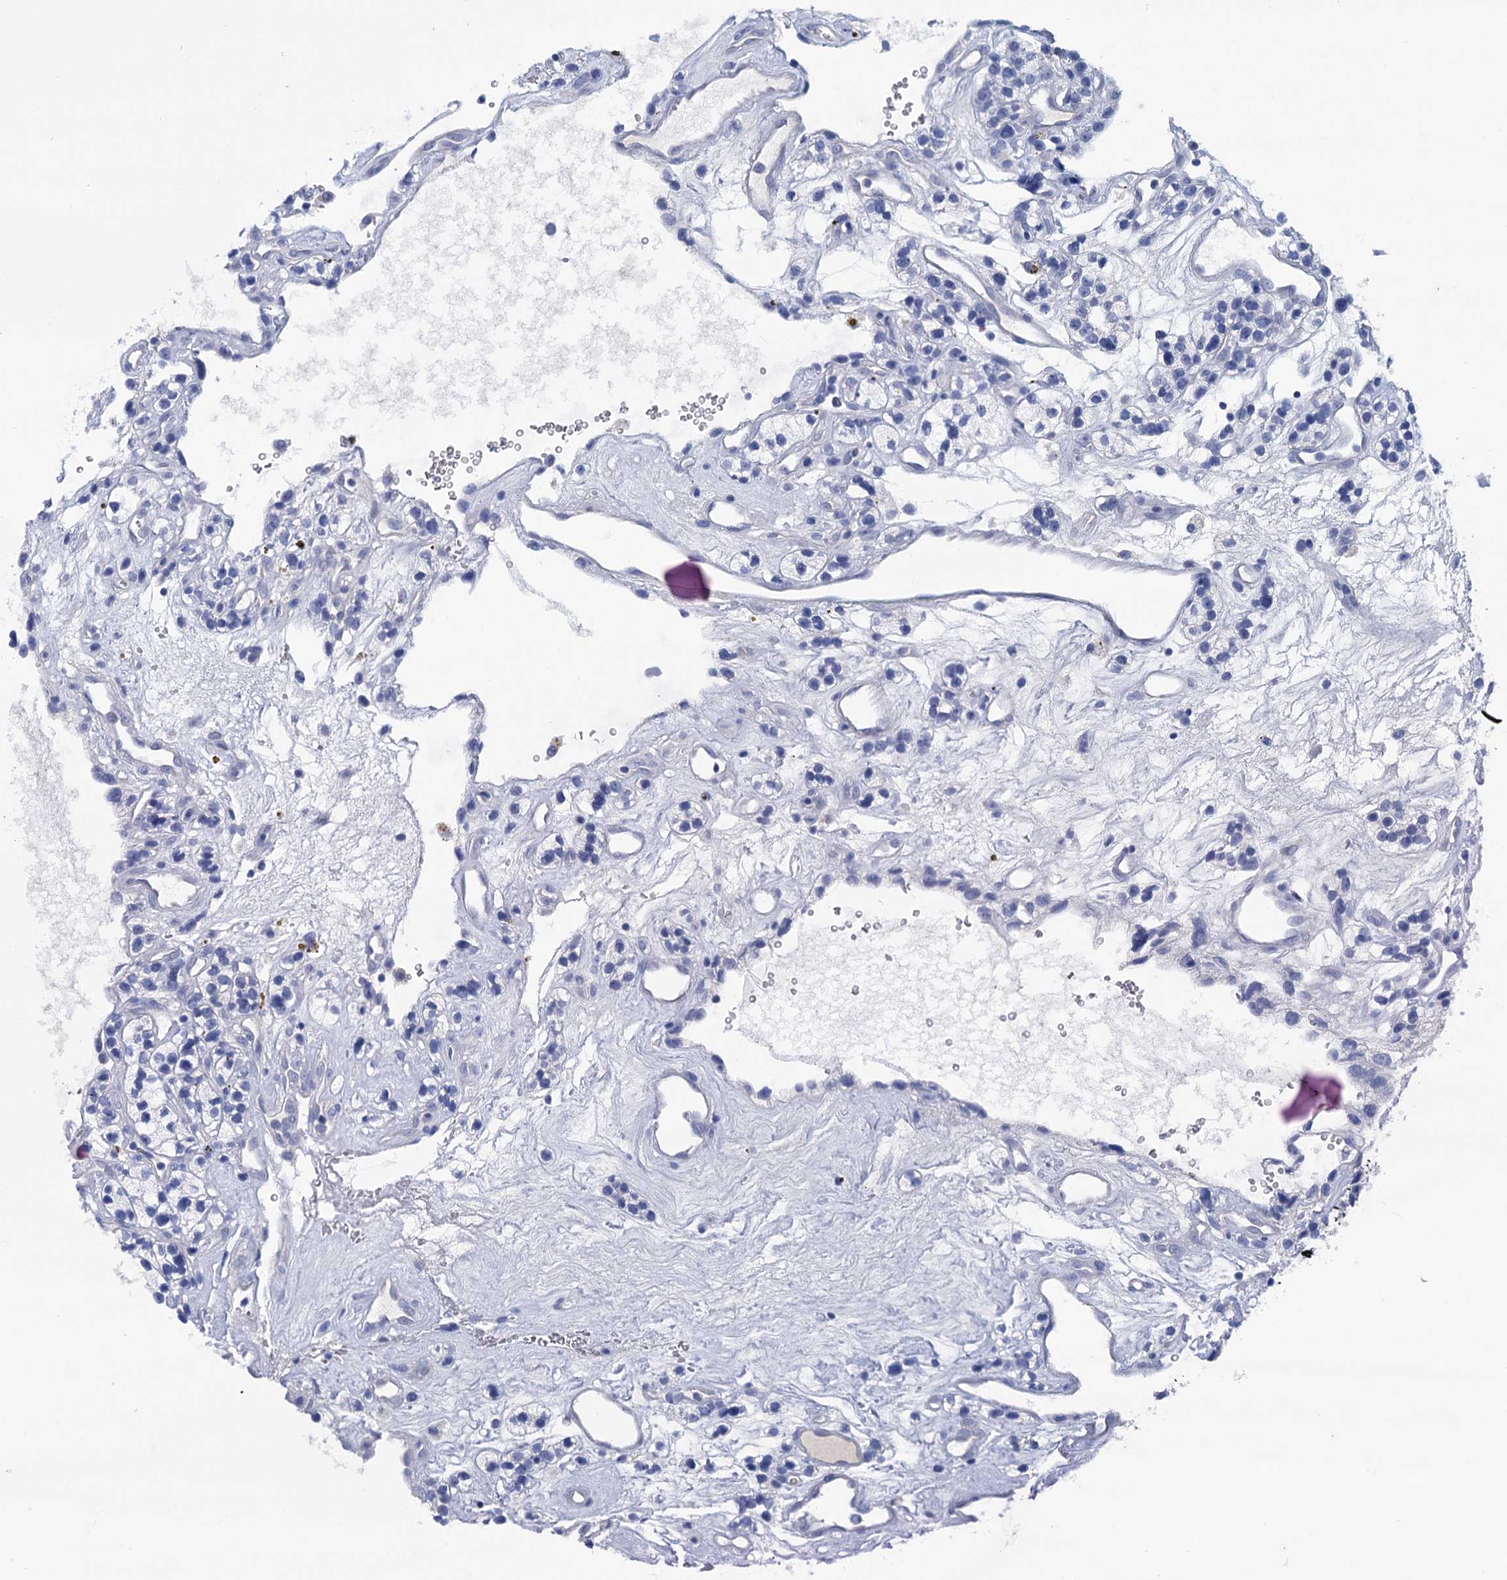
{"staining": {"intensity": "negative", "quantity": "none", "location": "none"}, "tissue": "renal cancer", "cell_type": "Tumor cells", "image_type": "cancer", "snomed": [{"axis": "morphology", "description": "Adenocarcinoma, NOS"}, {"axis": "topography", "description": "Kidney"}], "caption": "High power microscopy photomicrograph of an immunohistochemistry image of adenocarcinoma (renal), revealing no significant staining in tumor cells. (DAB immunohistochemistry (IHC) with hematoxylin counter stain).", "gene": "MYOZ3", "patient": {"sex": "female", "age": 57}}